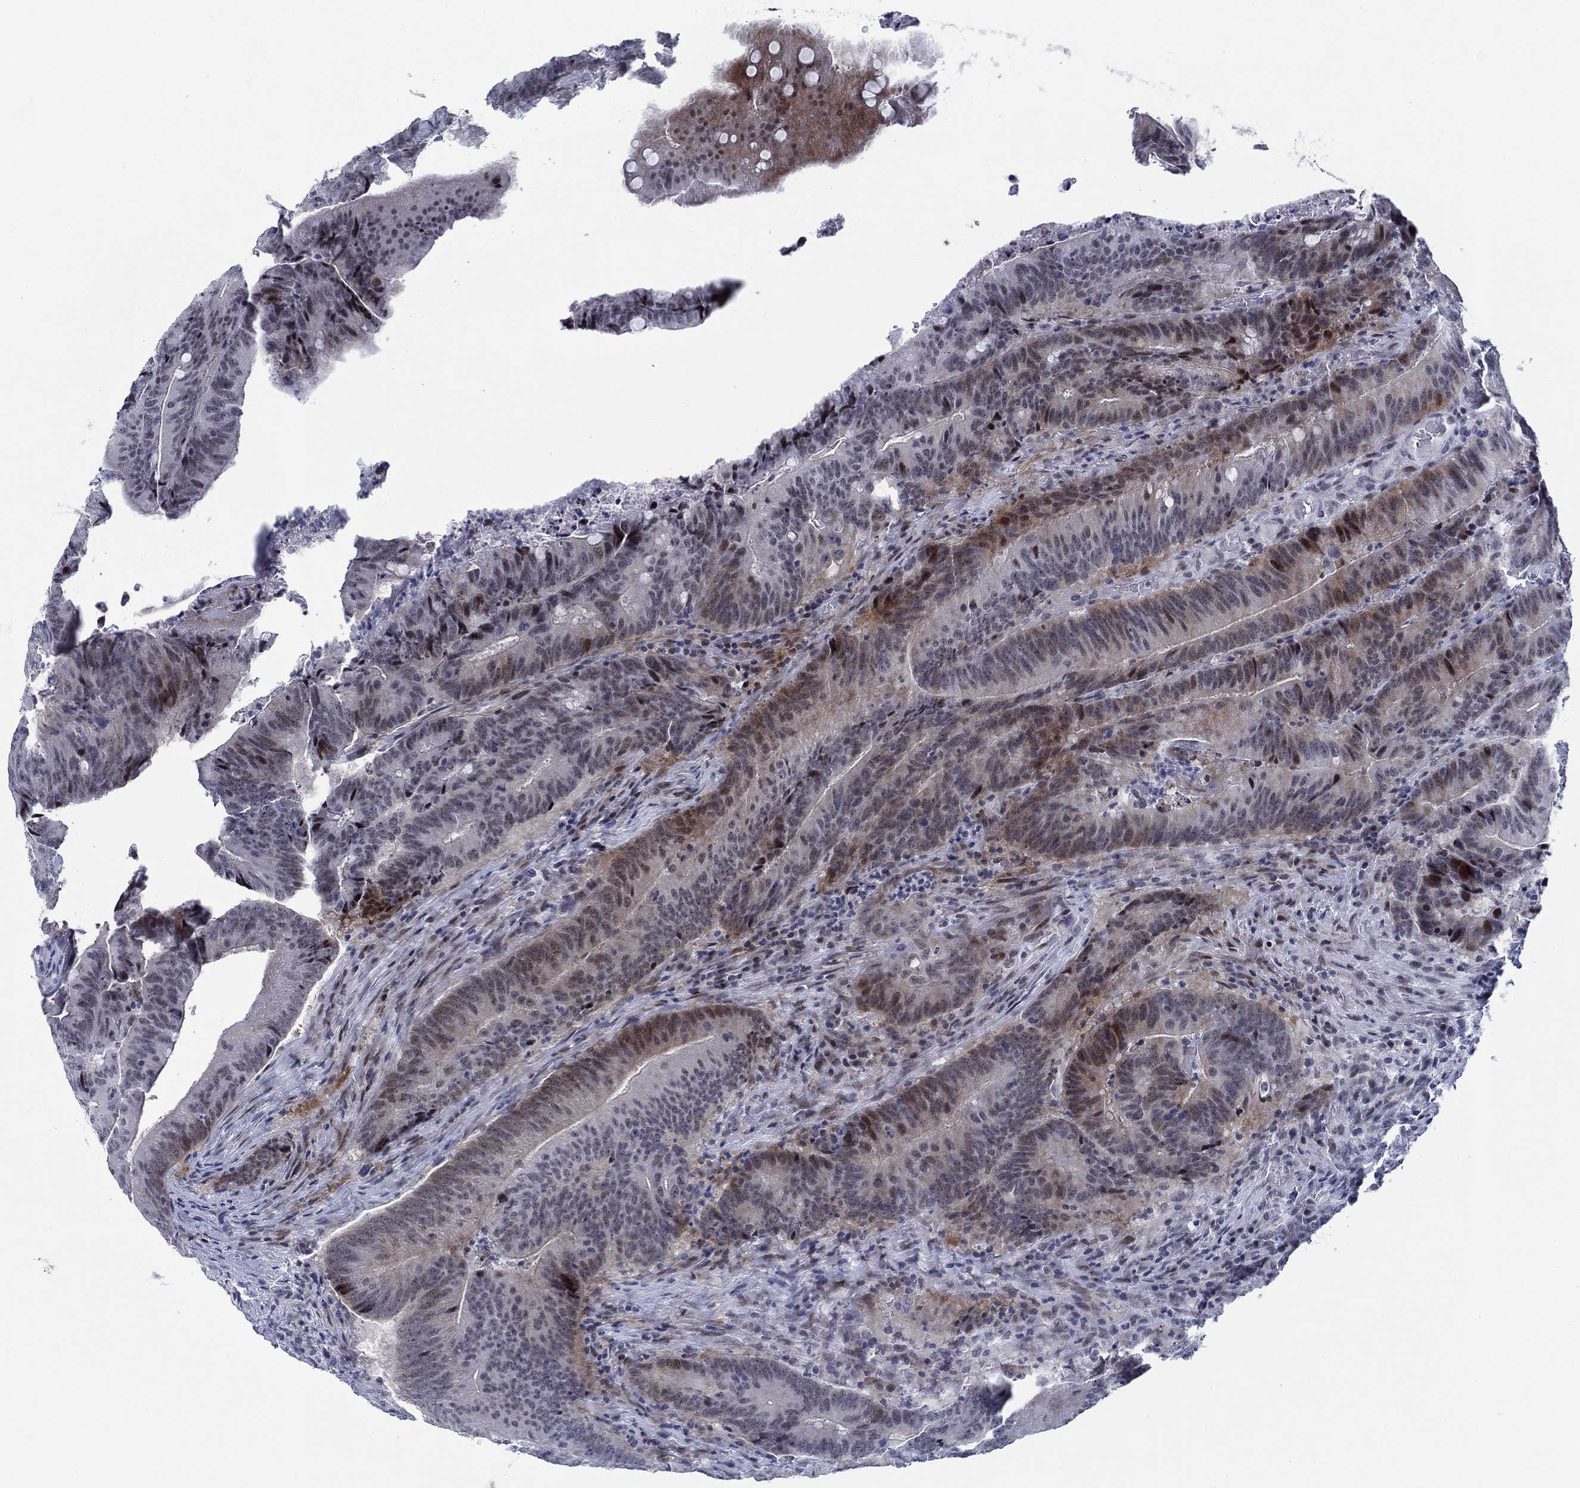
{"staining": {"intensity": "moderate", "quantity": "<25%", "location": "cytoplasmic/membranous,nuclear"}, "tissue": "colorectal cancer", "cell_type": "Tumor cells", "image_type": "cancer", "snomed": [{"axis": "morphology", "description": "Adenocarcinoma, NOS"}, {"axis": "topography", "description": "Colon"}], "caption": "Immunohistochemical staining of human colorectal adenocarcinoma exhibits low levels of moderate cytoplasmic/membranous and nuclear expression in approximately <25% of tumor cells.", "gene": "NEU3", "patient": {"sex": "female", "age": 87}}